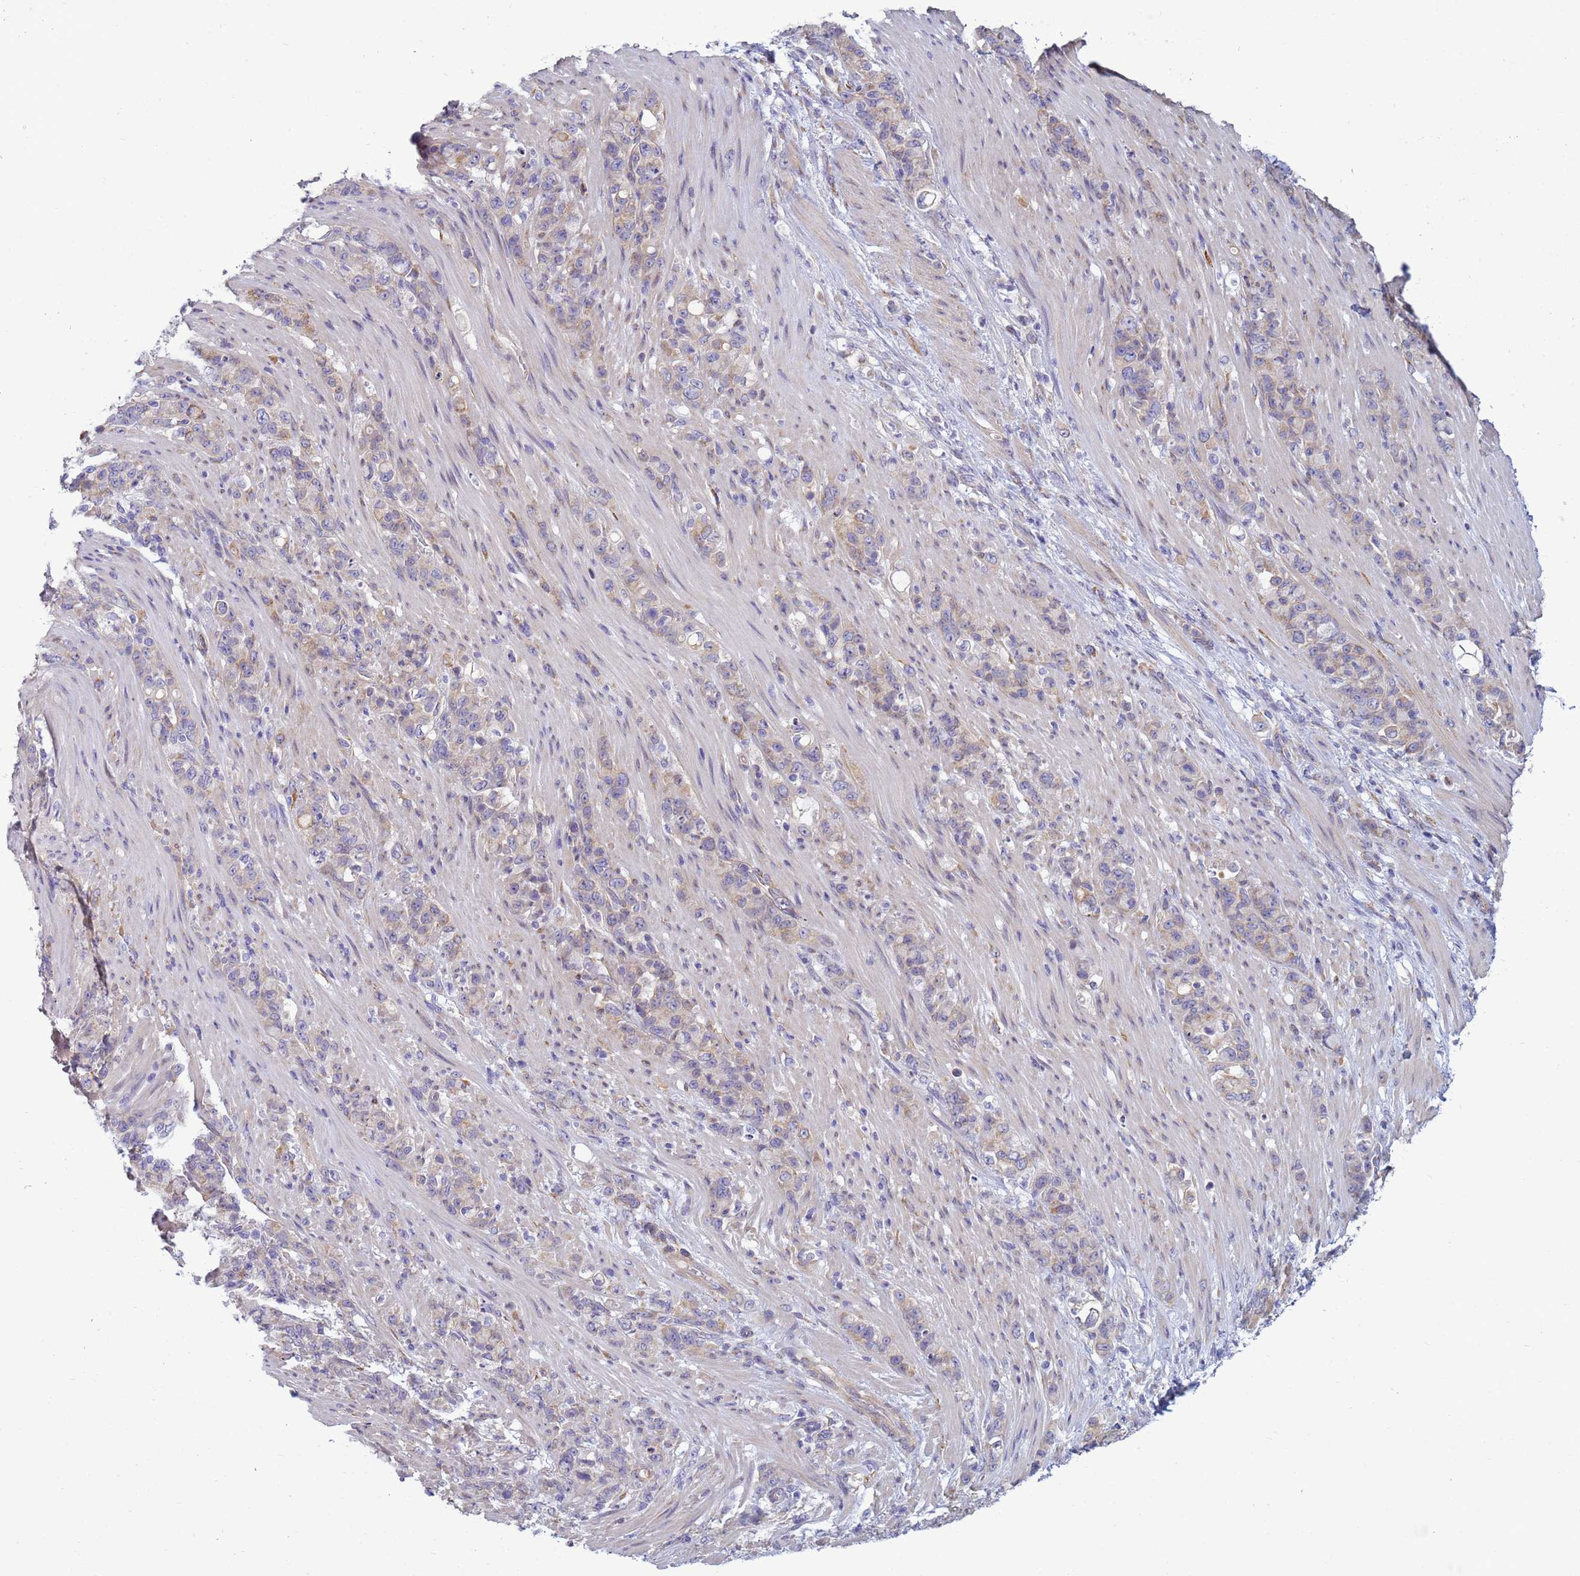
{"staining": {"intensity": "weak", "quantity": "<25%", "location": "cytoplasmic/membranous"}, "tissue": "stomach cancer", "cell_type": "Tumor cells", "image_type": "cancer", "snomed": [{"axis": "morphology", "description": "Normal tissue, NOS"}, {"axis": "morphology", "description": "Adenocarcinoma, NOS"}, {"axis": "topography", "description": "Stomach"}], "caption": "IHC photomicrograph of stomach cancer stained for a protein (brown), which displays no staining in tumor cells.", "gene": "TRPC6", "patient": {"sex": "female", "age": 79}}